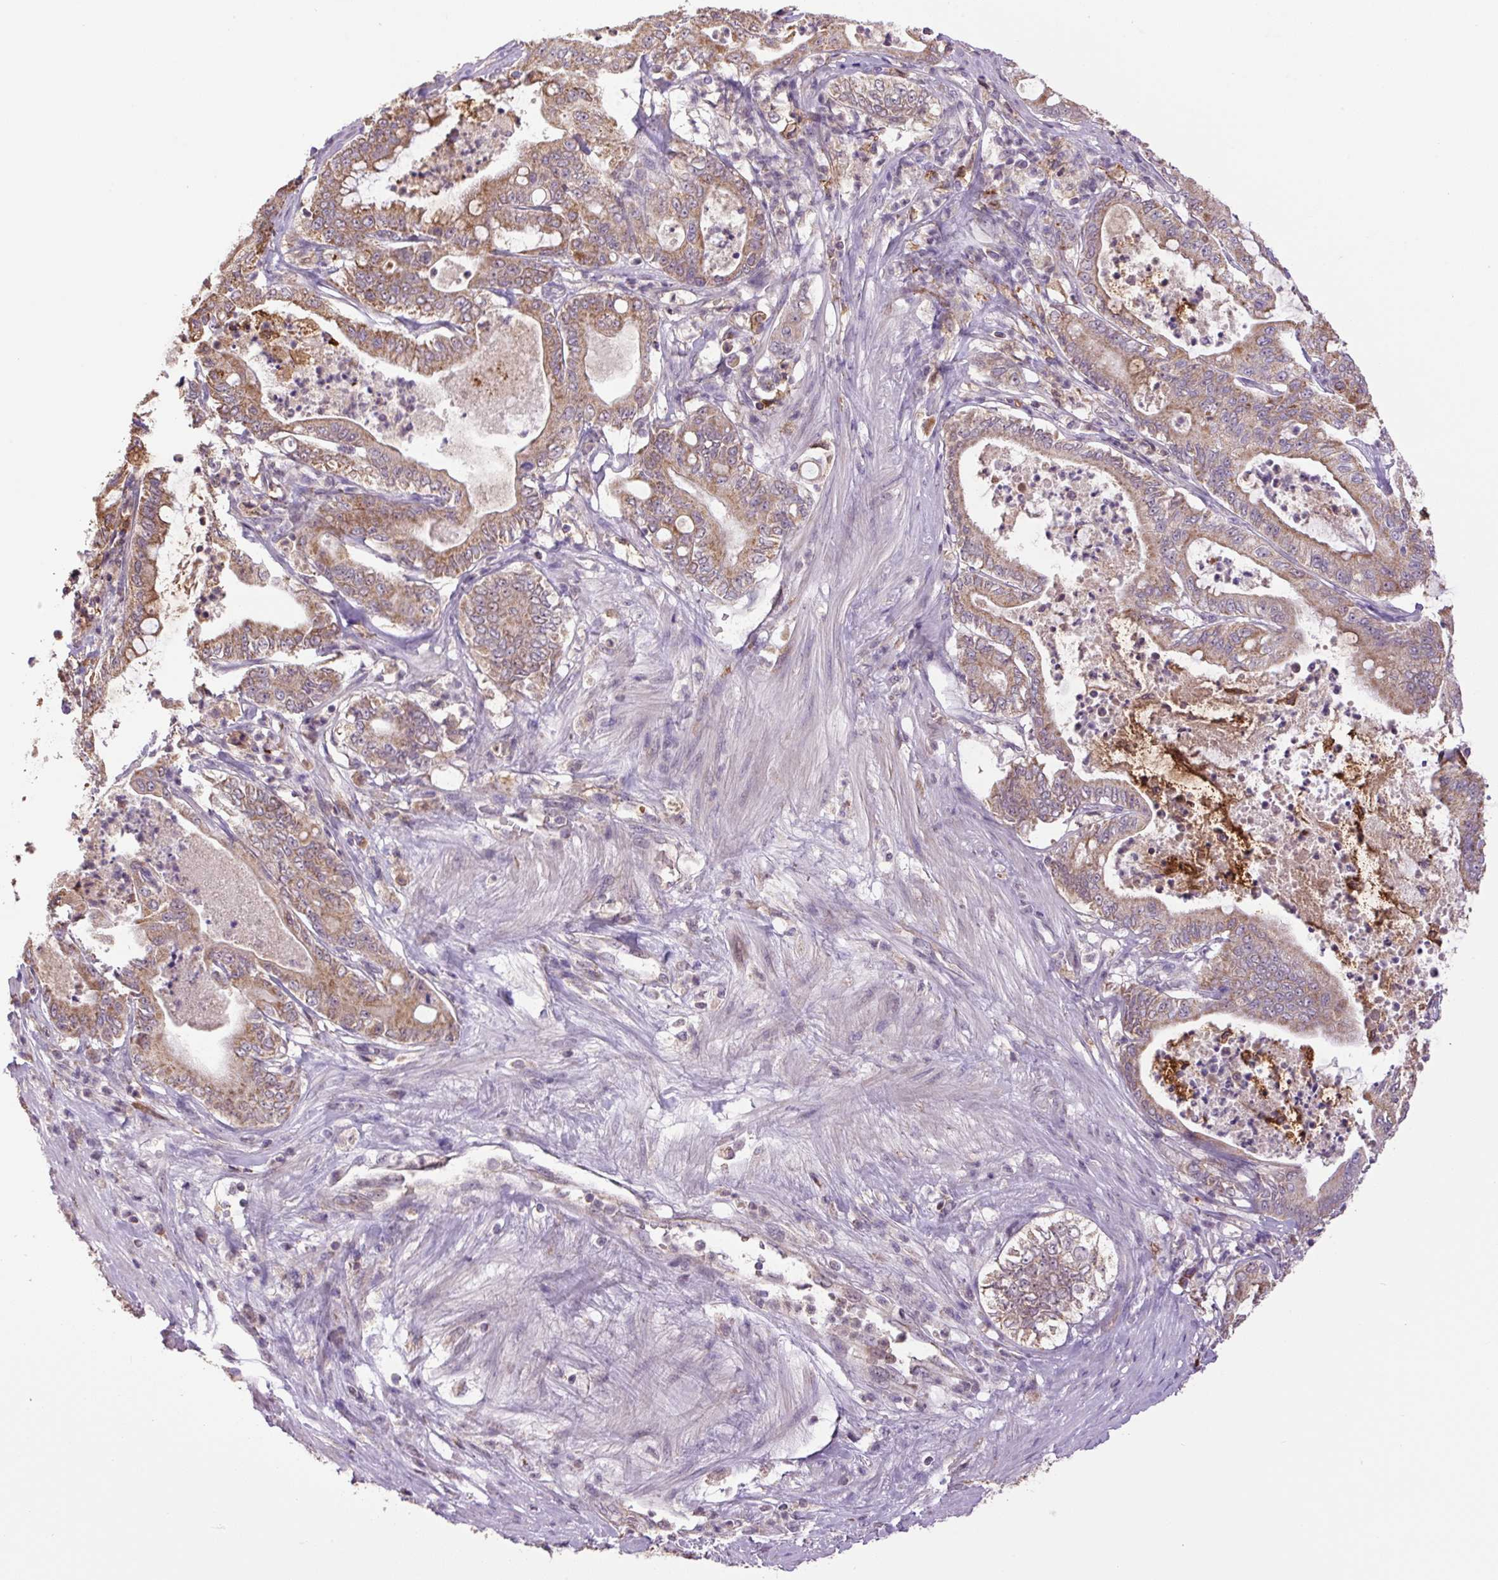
{"staining": {"intensity": "moderate", "quantity": ">75%", "location": "cytoplasmic/membranous"}, "tissue": "pancreatic cancer", "cell_type": "Tumor cells", "image_type": "cancer", "snomed": [{"axis": "morphology", "description": "Adenocarcinoma, NOS"}, {"axis": "topography", "description": "Pancreas"}], "caption": "Moderate cytoplasmic/membranous staining for a protein is seen in approximately >75% of tumor cells of pancreatic cancer using immunohistochemistry (IHC).", "gene": "SGF29", "patient": {"sex": "male", "age": 71}}